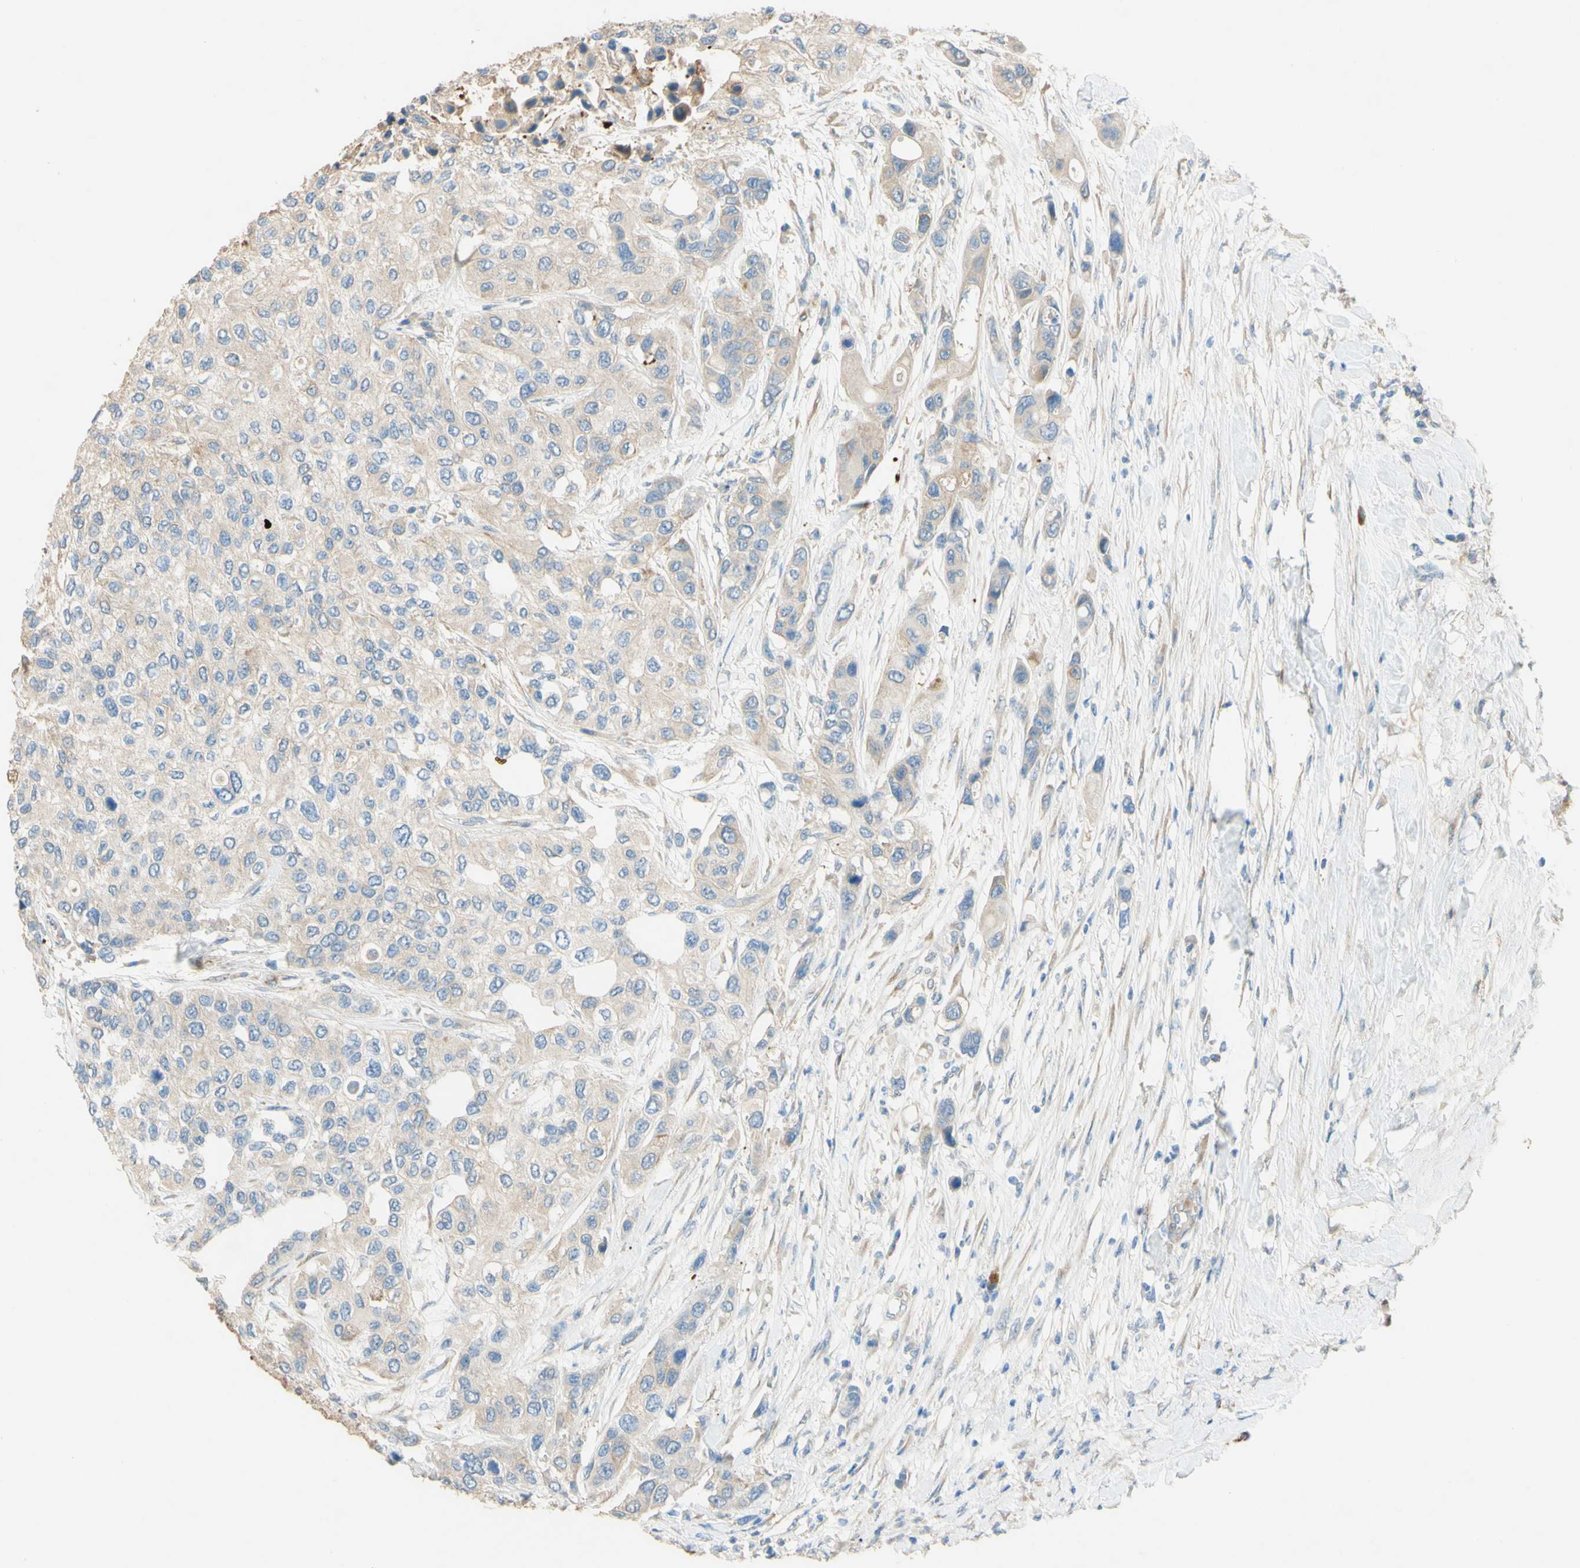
{"staining": {"intensity": "negative", "quantity": "none", "location": "none"}, "tissue": "urothelial cancer", "cell_type": "Tumor cells", "image_type": "cancer", "snomed": [{"axis": "morphology", "description": "Urothelial carcinoma, High grade"}, {"axis": "topography", "description": "Urinary bladder"}], "caption": "An immunohistochemistry image of urothelial cancer is shown. There is no staining in tumor cells of urothelial cancer.", "gene": "DKK3", "patient": {"sex": "female", "age": 56}}